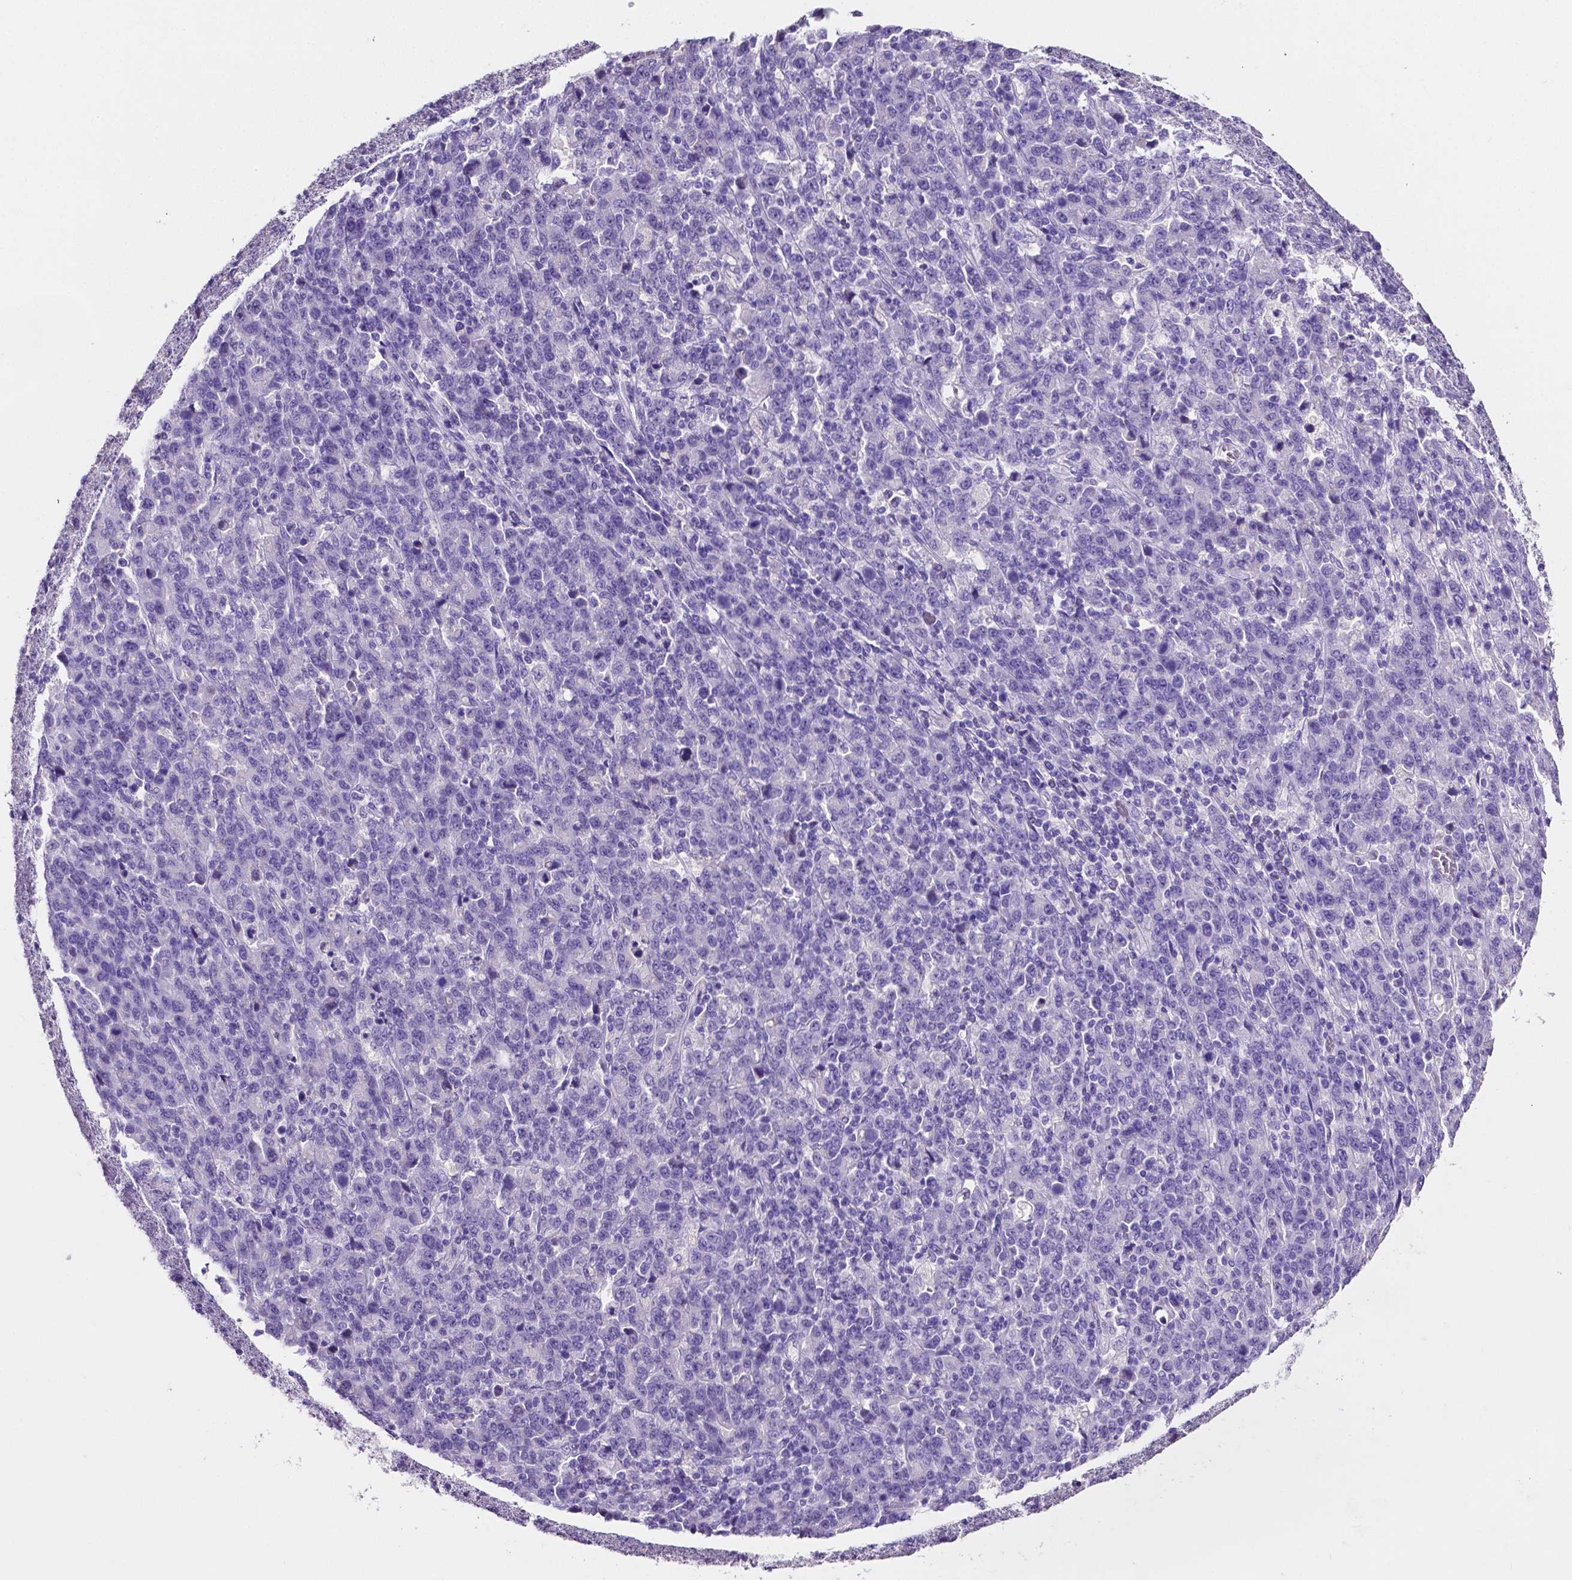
{"staining": {"intensity": "negative", "quantity": "none", "location": "none"}, "tissue": "stomach cancer", "cell_type": "Tumor cells", "image_type": "cancer", "snomed": [{"axis": "morphology", "description": "Adenocarcinoma, NOS"}, {"axis": "topography", "description": "Stomach, upper"}], "caption": "Immunohistochemistry (IHC) photomicrograph of stomach adenocarcinoma stained for a protein (brown), which reveals no staining in tumor cells. (IHC, brightfield microscopy, high magnification).", "gene": "SLC22A2", "patient": {"sex": "male", "age": 69}}